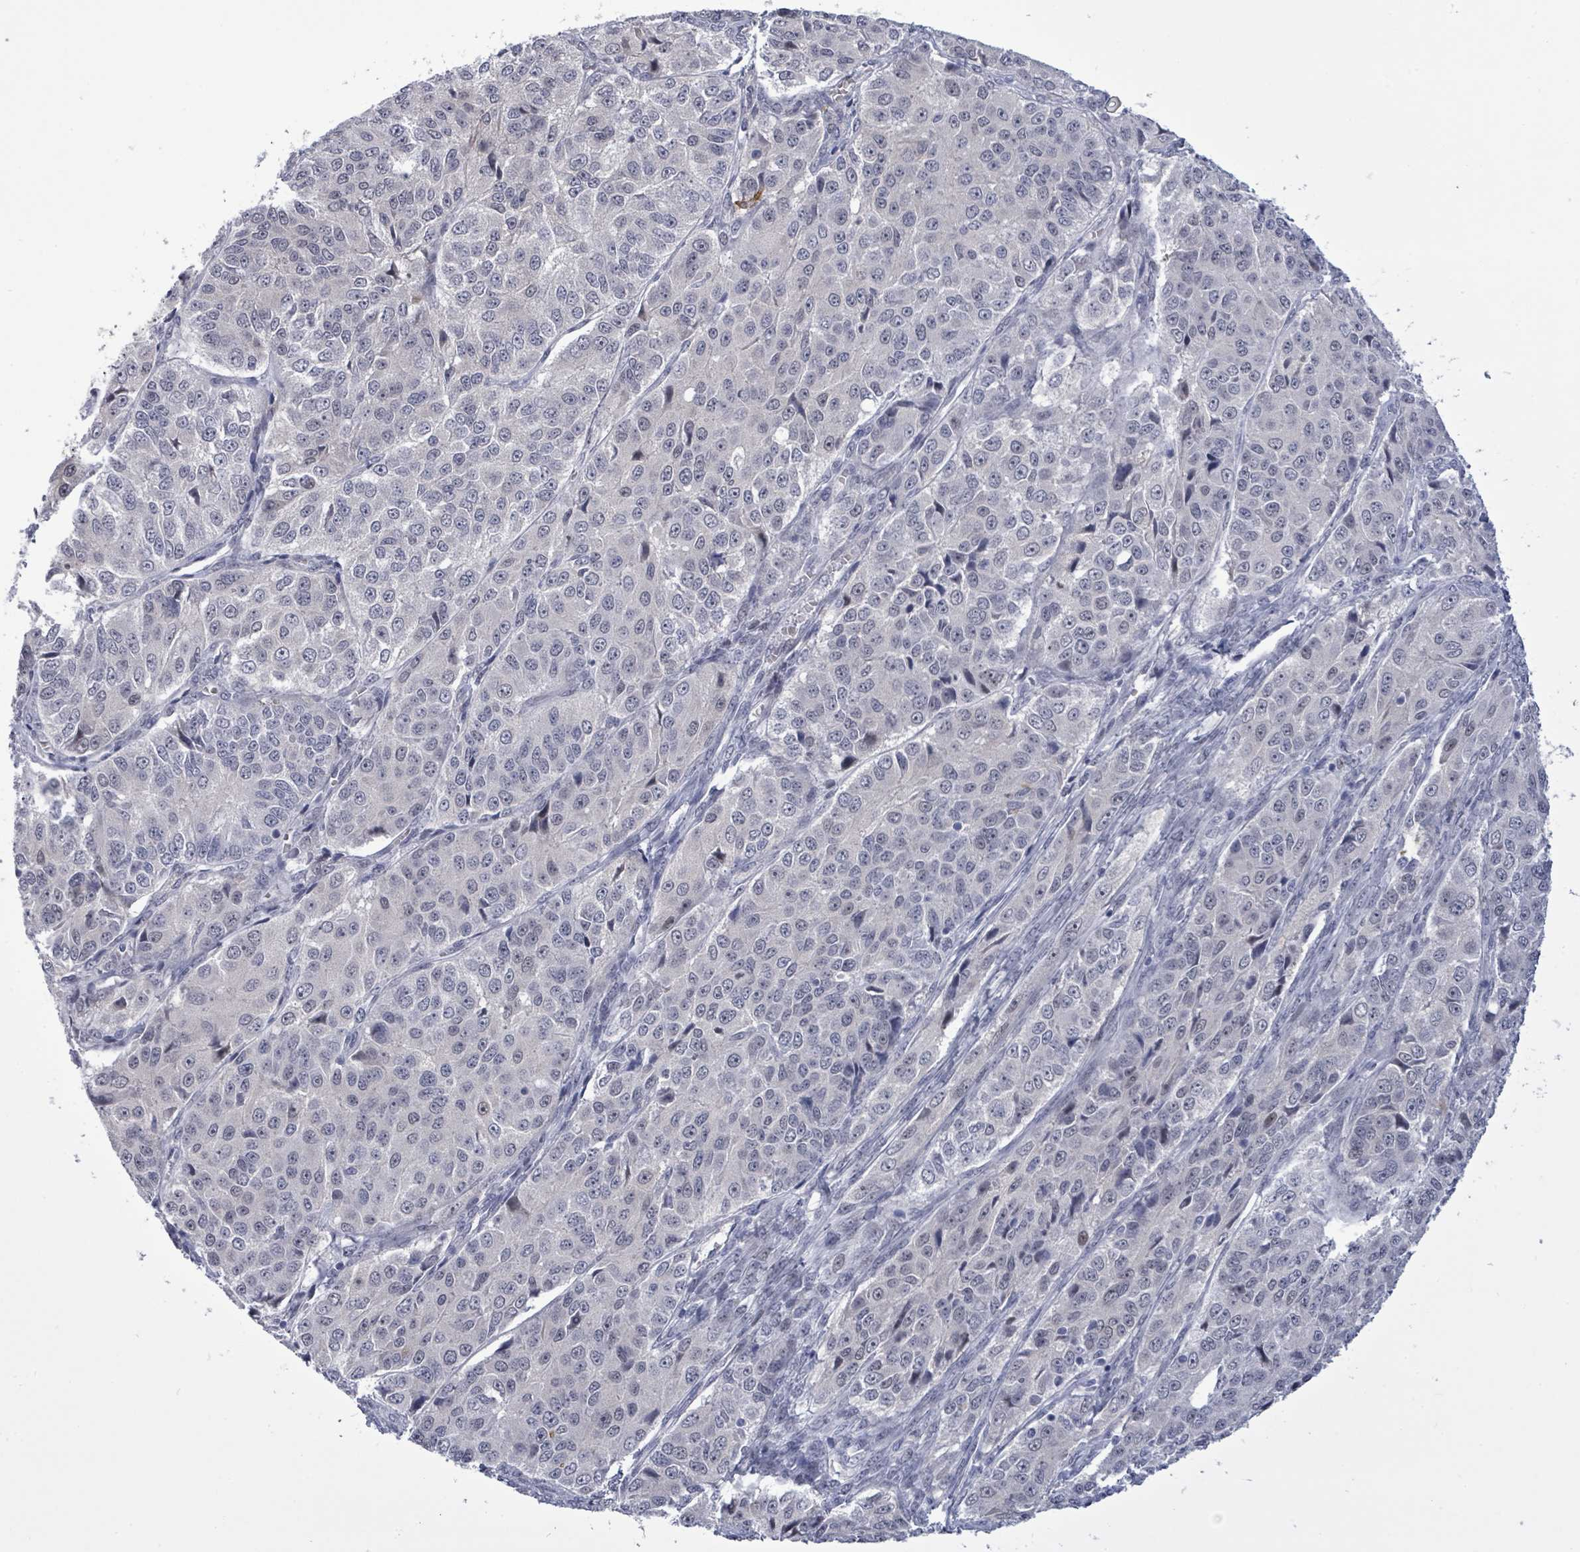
{"staining": {"intensity": "negative", "quantity": "none", "location": "none"}, "tissue": "ovarian cancer", "cell_type": "Tumor cells", "image_type": "cancer", "snomed": [{"axis": "morphology", "description": "Carcinoma, endometroid"}, {"axis": "topography", "description": "Ovary"}], "caption": "Immunohistochemical staining of ovarian cancer (endometroid carcinoma) demonstrates no significant staining in tumor cells. (DAB (3,3'-diaminobenzidine) immunohistochemistry visualized using brightfield microscopy, high magnification).", "gene": "CT45A5", "patient": {"sex": "female", "age": 51}}